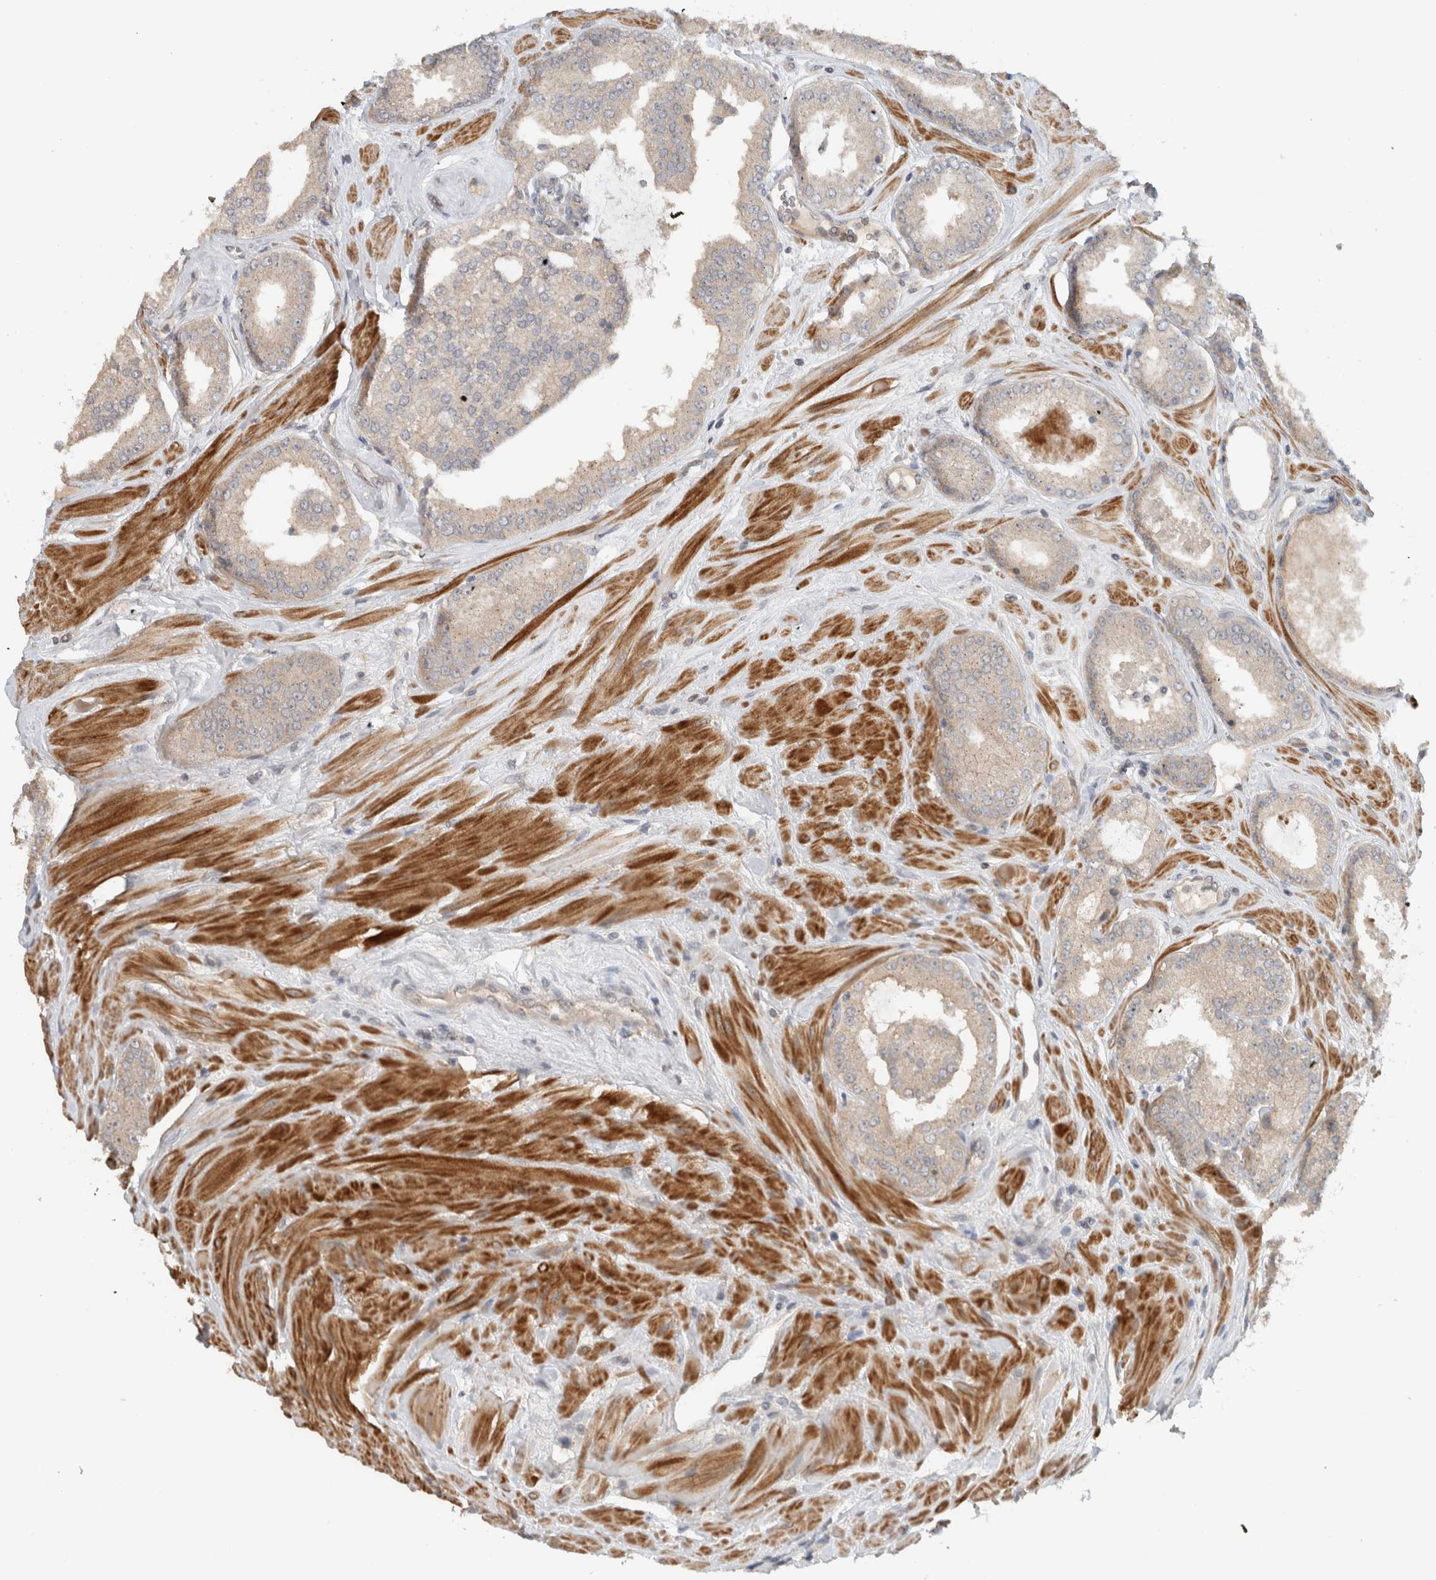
{"staining": {"intensity": "weak", "quantity": "<25%", "location": "cytoplasmic/membranous"}, "tissue": "prostate cancer", "cell_type": "Tumor cells", "image_type": "cancer", "snomed": [{"axis": "morphology", "description": "Adenocarcinoma, Low grade"}, {"axis": "topography", "description": "Prostate"}], "caption": "Tumor cells are negative for brown protein staining in low-grade adenocarcinoma (prostate).", "gene": "ERCC6L2", "patient": {"sex": "male", "age": 62}}